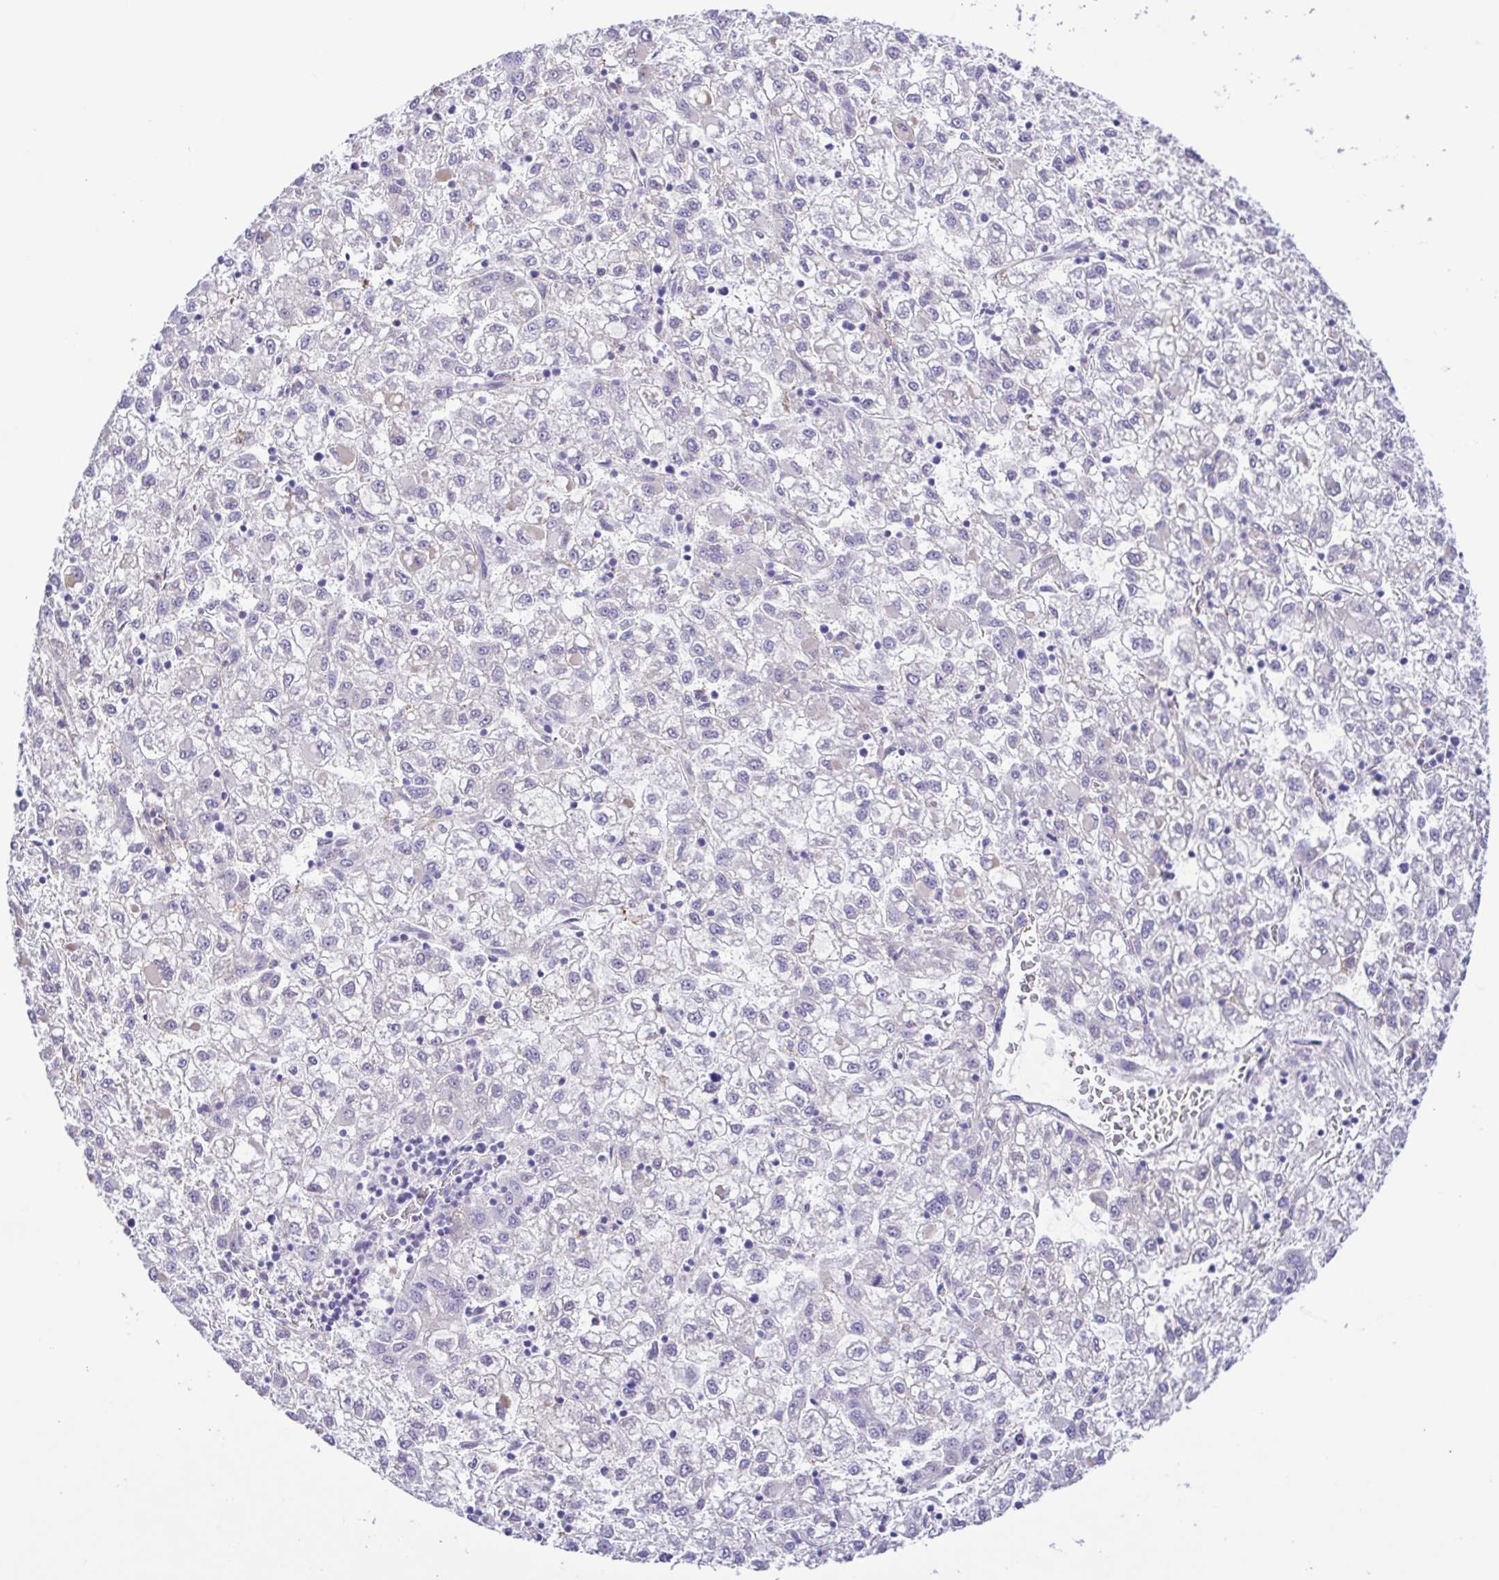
{"staining": {"intensity": "negative", "quantity": "none", "location": "none"}, "tissue": "liver cancer", "cell_type": "Tumor cells", "image_type": "cancer", "snomed": [{"axis": "morphology", "description": "Carcinoma, Hepatocellular, NOS"}, {"axis": "topography", "description": "Liver"}], "caption": "DAB (3,3'-diaminobenzidine) immunohistochemical staining of hepatocellular carcinoma (liver) demonstrates no significant positivity in tumor cells.", "gene": "GABBR2", "patient": {"sex": "male", "age": 40}}